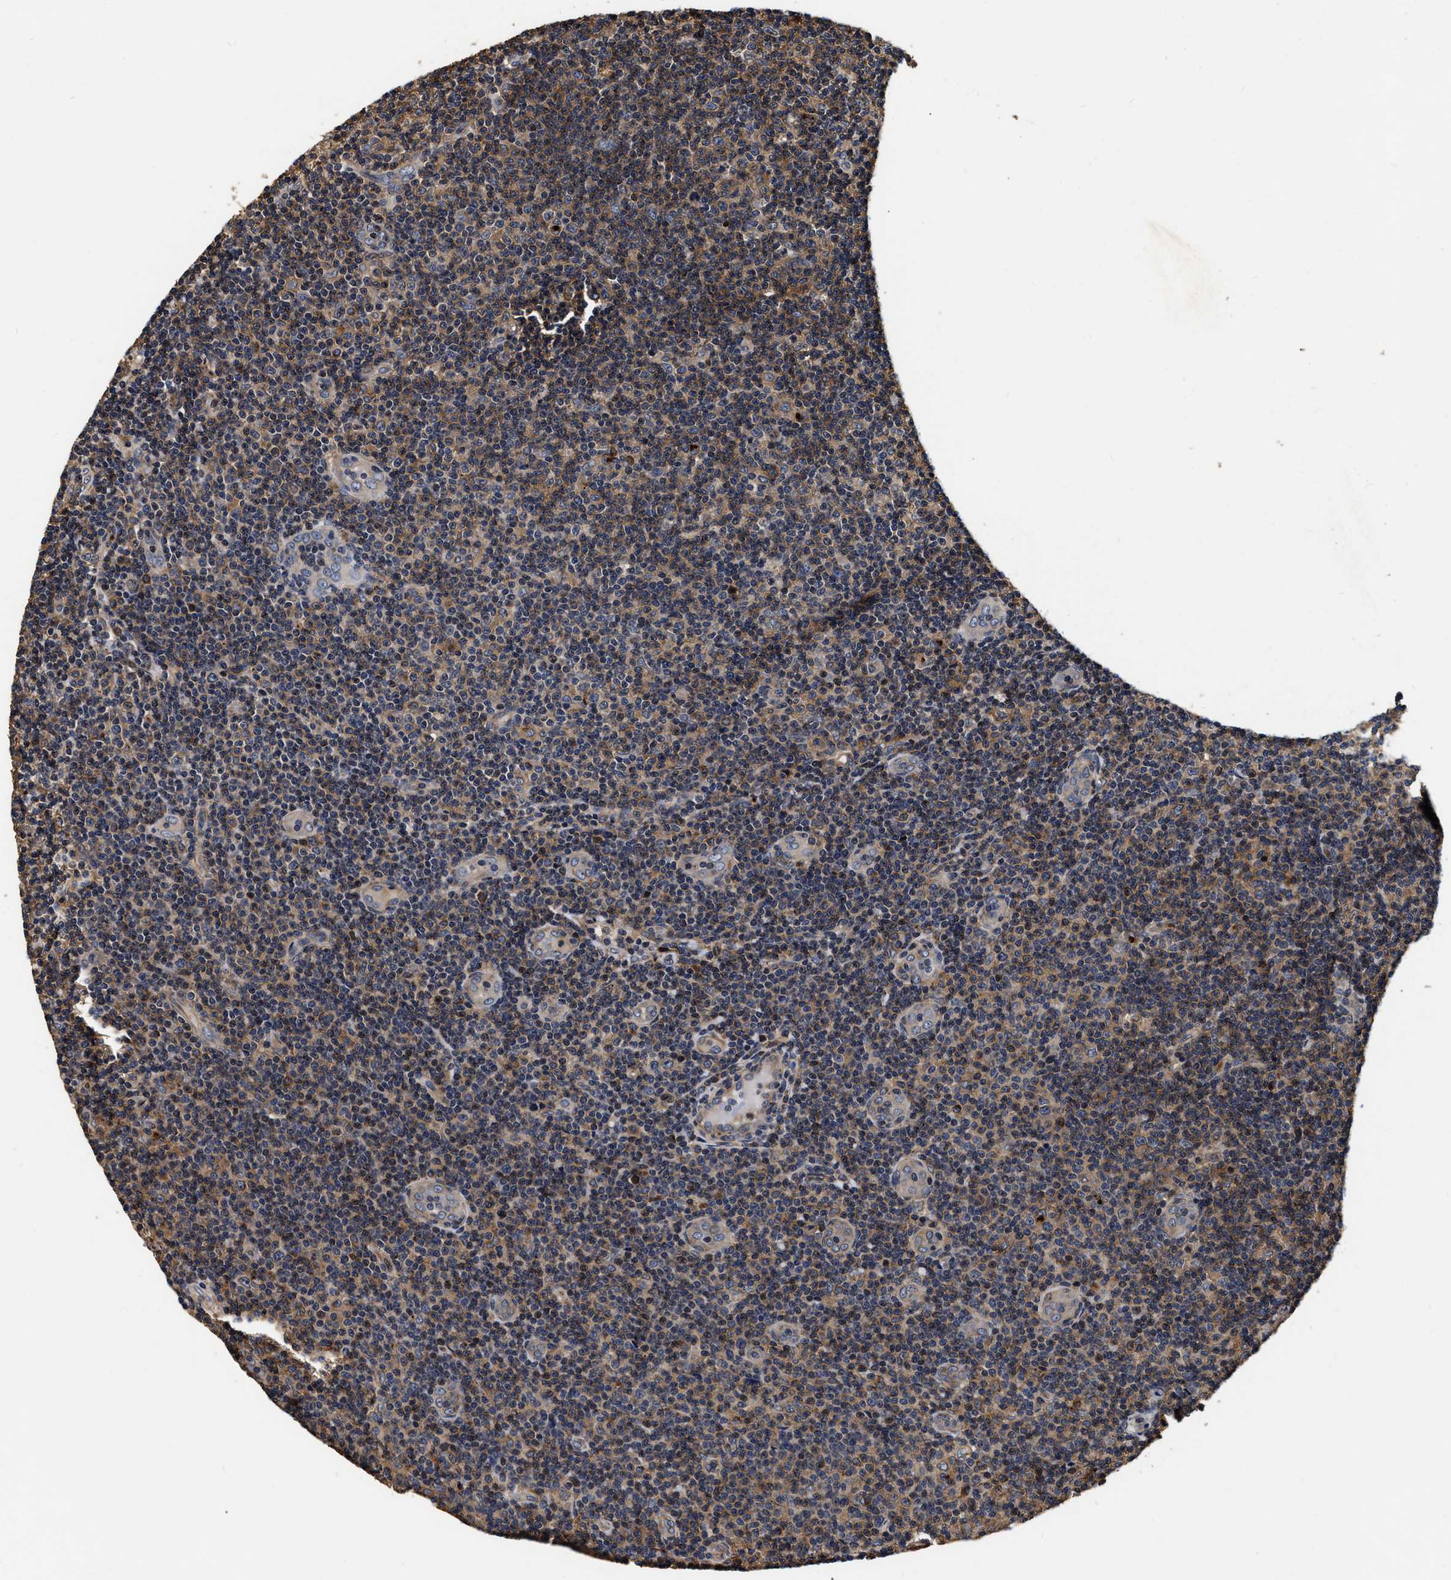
{"staining": {"intensity": "weak", "quantity": ">75%", "location": "cytoplasmic/membranous"}, "tissue": "lymphoma", "cell_type": "Tumor cells", "image_type": "cancer", "snomed": [{"axis": "morphology", "description": "Malignant lymphoma, non-Hodgkin's type, Low grade"}, {"axis": "topography", "description": "Lymph node"}], "caption": "High-magnification brightfield microscopy of low-grade malignant lymphoma, non-Hodgkin's type stained with DAB (brown) and counterstained with hematoxylin (blue). tumor cells exhibit weak cytoplasmic/membranous expression is seen in about>75% of cells.", "gene": "ABCG8", "patient": {"sex": "male", "age": 83}}